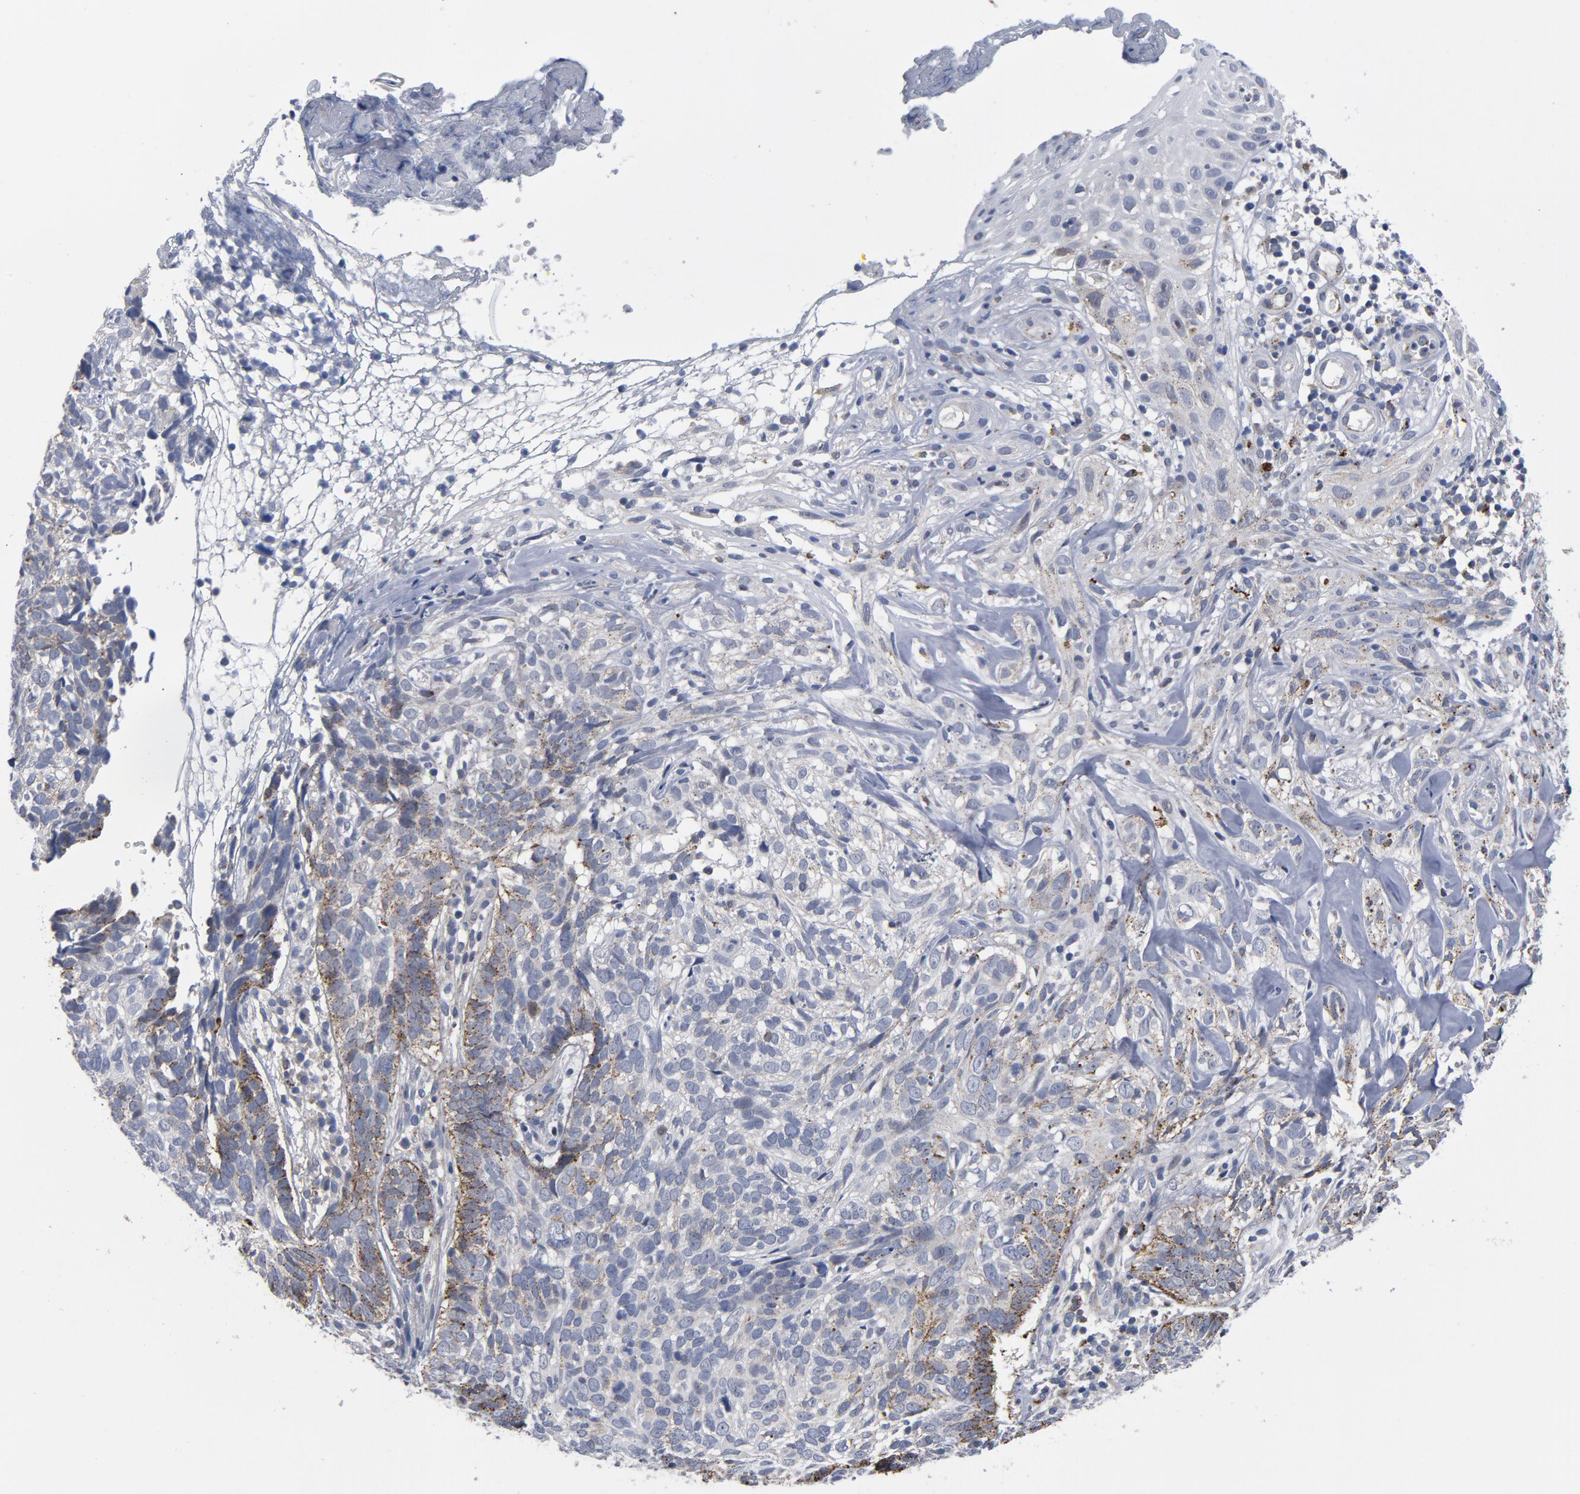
{"staining": {"intensity": "moderate", "quantity": "<25%", "location": "cytoplasmic/membranous"}, "tissue": "skin cancer", "cell_type": "Tumor cells", "image_type": "cancer", "snomed": [{"axis": "morphology", "description": "Basal cell carcinoma"}, {"axis": "topography", "description": "Skin"}], "caption": "An IHC image of neoplastic tissue is shown. Protein staining in brown highlights moderate cytoplasmic/membranous positivity in skin cancer within tumor cells.", "gene": "AKT2", "patient": {"sex": "male", "age": 72}}